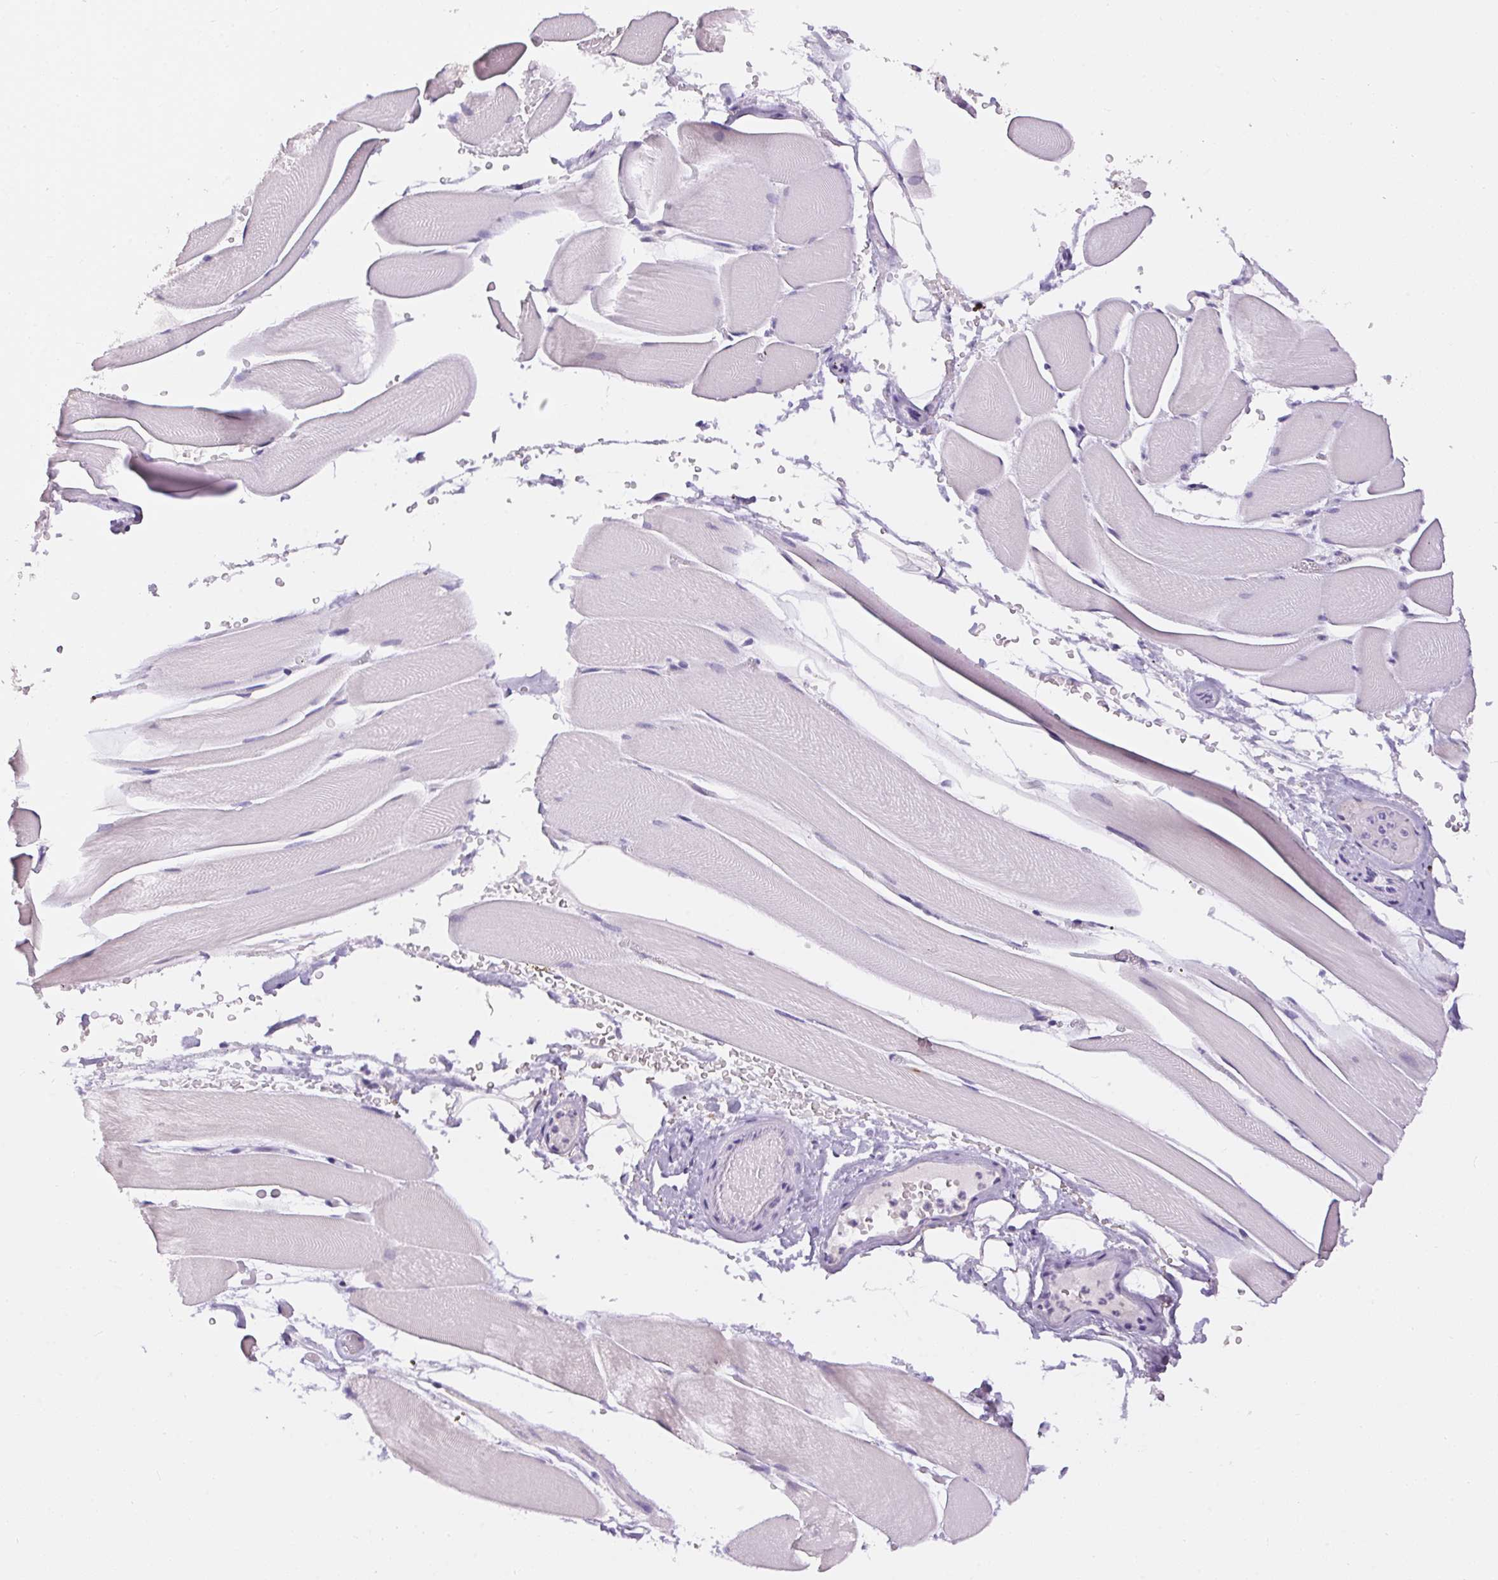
{"staining": {"intensity": "weak", "quantity": "<25%", "location": "cytoplasmic/membranous"}, "tissue": "skeletal muscle", "cell_type": "Myocytes", "image_type": "normal", "snomed": [{"axis": "morphology", "description": "Normal tissue, NOS"}, {"axis": "topography", "description": "Skeletal muscle"}], "caption": "An image of human skeletal muscle is negative for staining in myocytes. Brightfield microscopy of immunohistochemistry (IHC) stained with DAB (brown) and hematoxylin (blue), captured at high magnification.", "gene": "PNLIPRP3", "patient": {"sex": "female", "age": 37}}